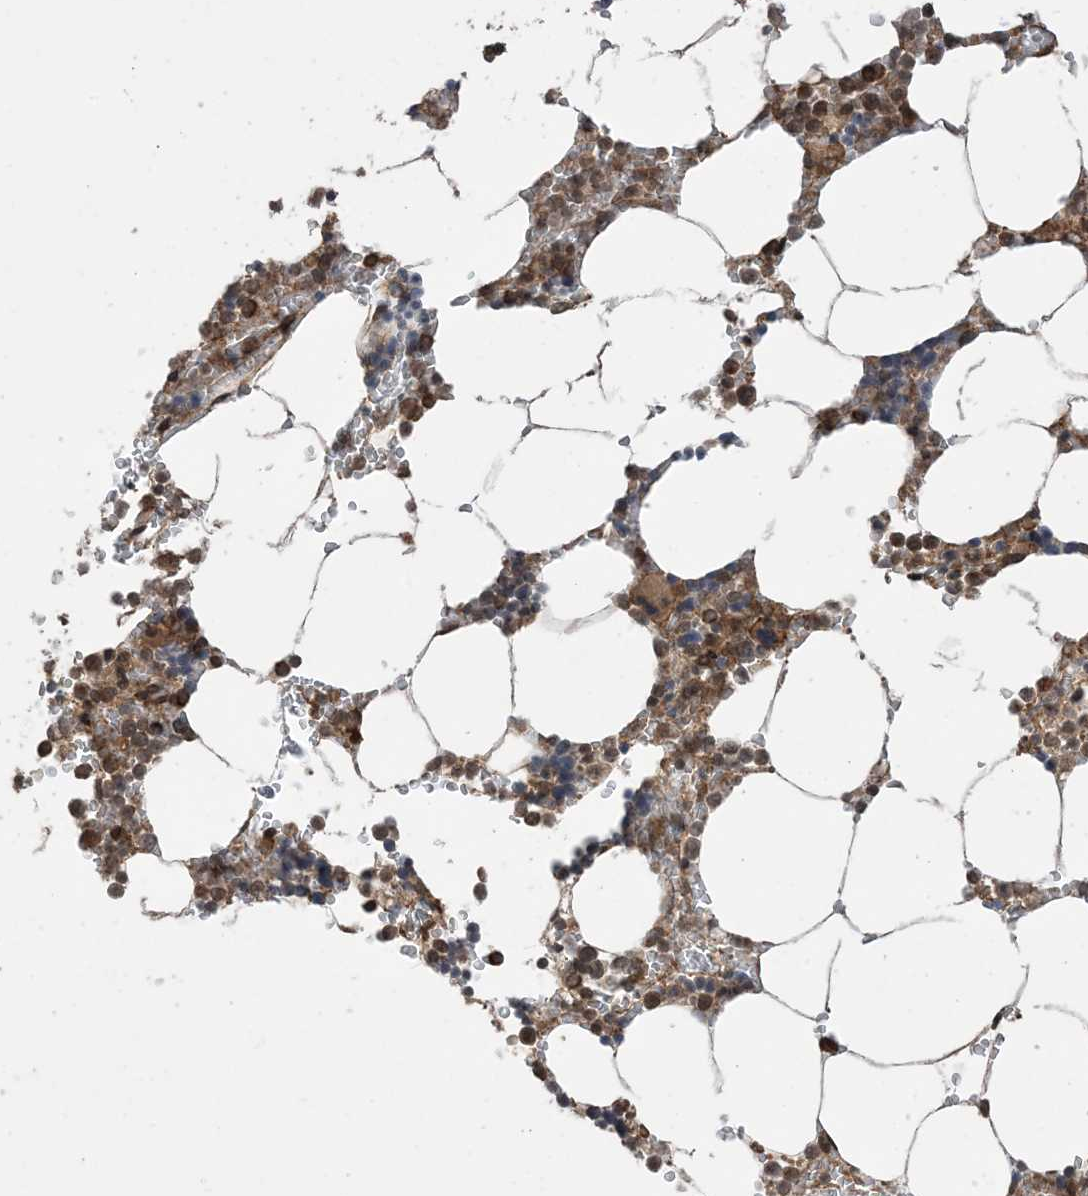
{"staining": {"intensity": "moderate", "quantity": ">75%", "location": "cytoplasmic/membranous,nuclear"}, "tissue": "bone marrow", "cell_type": "Hematopoietic cells", "image_type": "normal", "snomed": [{"axis": "morphology", "description": "Normal tissue, NOS"}, {"axis": "topography", "description": "Bone marrow"}], "caption": "Hematopoietic cells display medium levels of moderate cytoplasmic/membranous,nuclear positivity in about >75% of cells in benign bone marrow.", "gene": "ZNF511", "patient": {"sex": "male", "age": 70}}